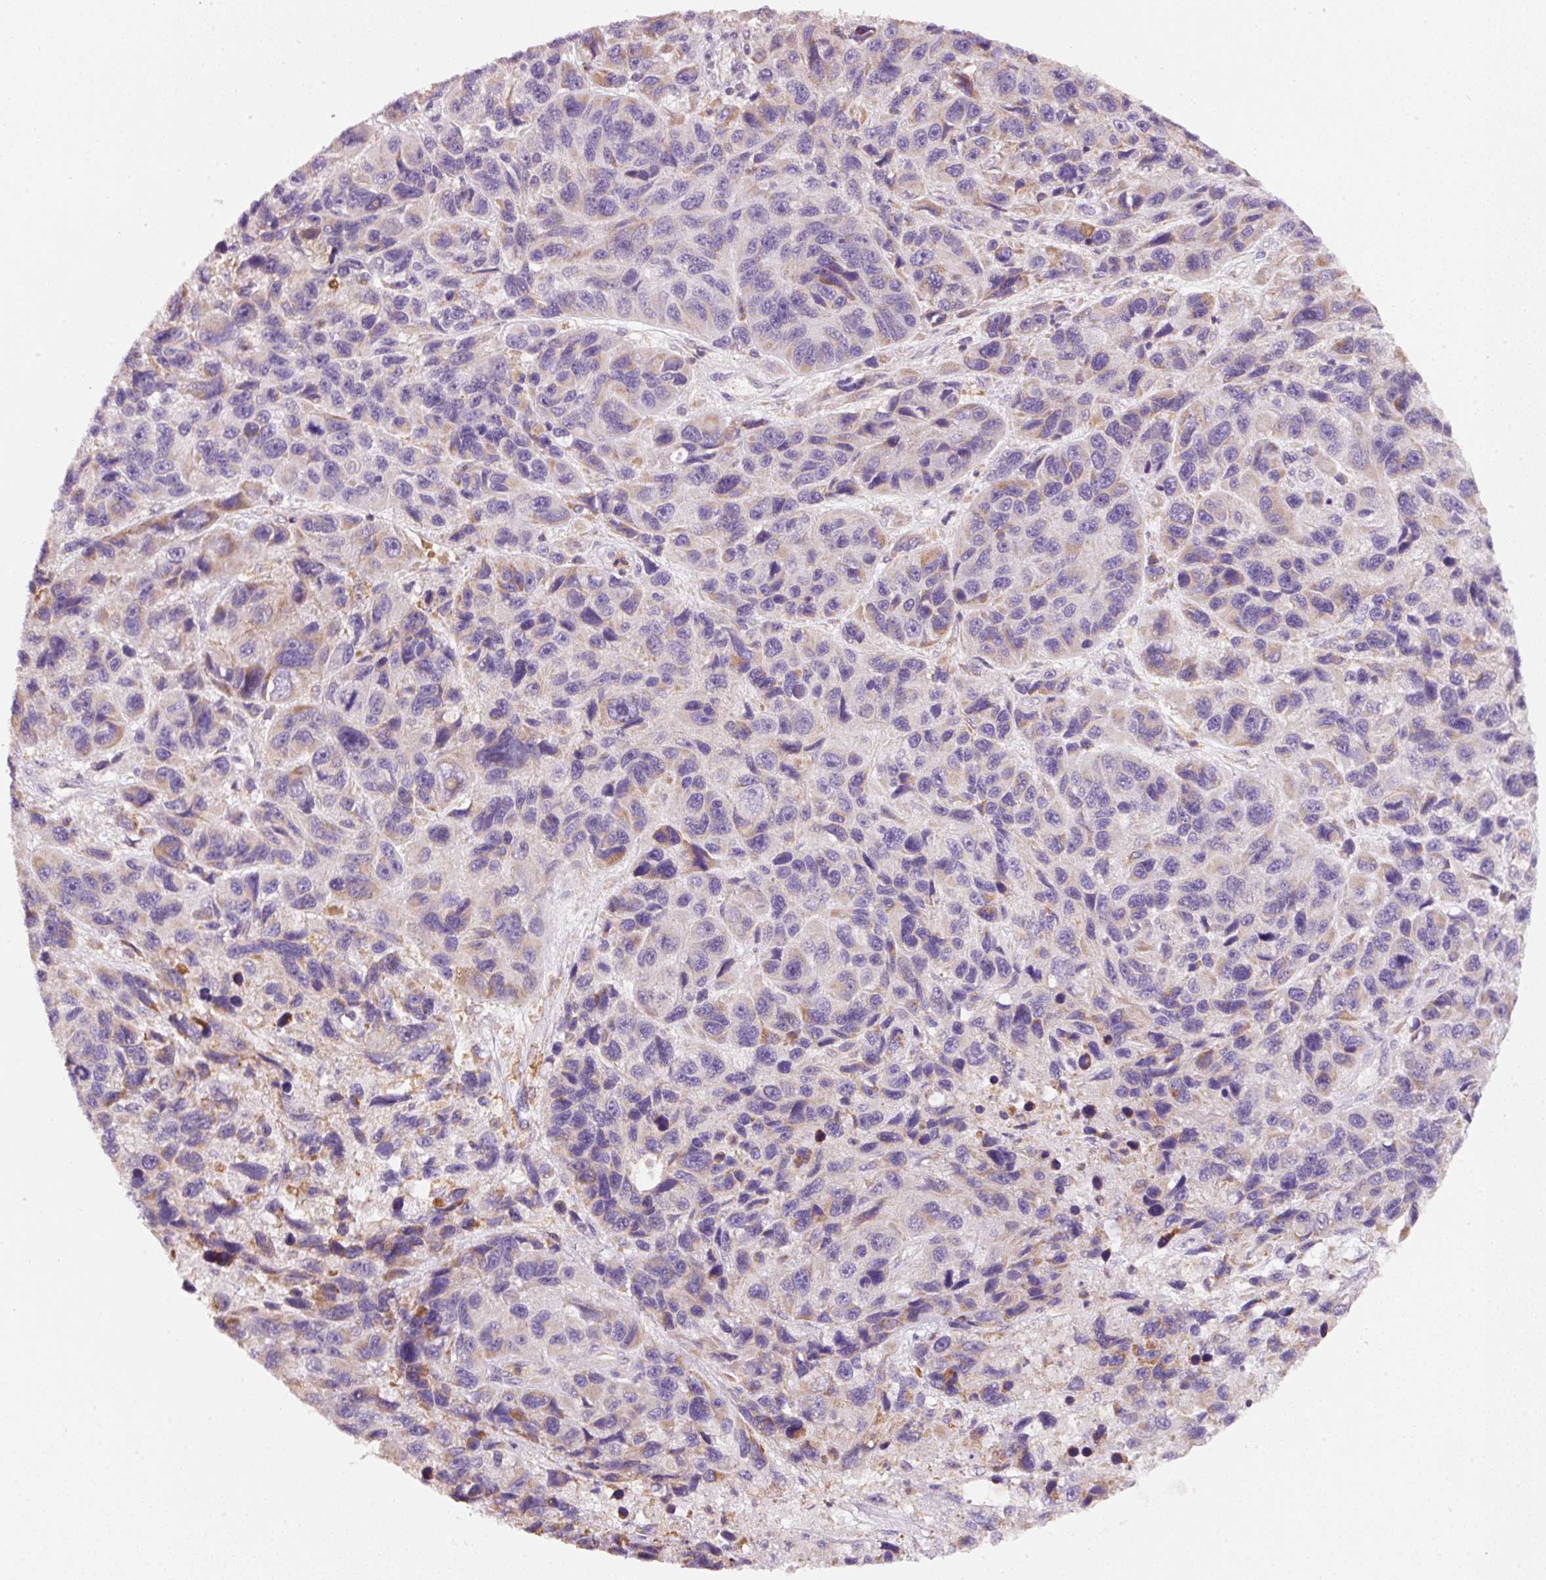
{"staining": {"intensity": "weak", "quantity": "<25%", "location": "cytoplasmic/membranous"}, "tissue": "melanoma", "cell_type": "Tumor cells", "image_type": "cancer", "snomed": [{"axis": "morphology", "description": "Malignant melanoma, NOS"}, {"axis": "topography", "description": "Skin"}], "caption": "Immunohistochemistry of human malignant melanoma displays no staining in tumor cells.", "gene": "IQGAP2", "patient": {"sex": "male", "age": 53}}